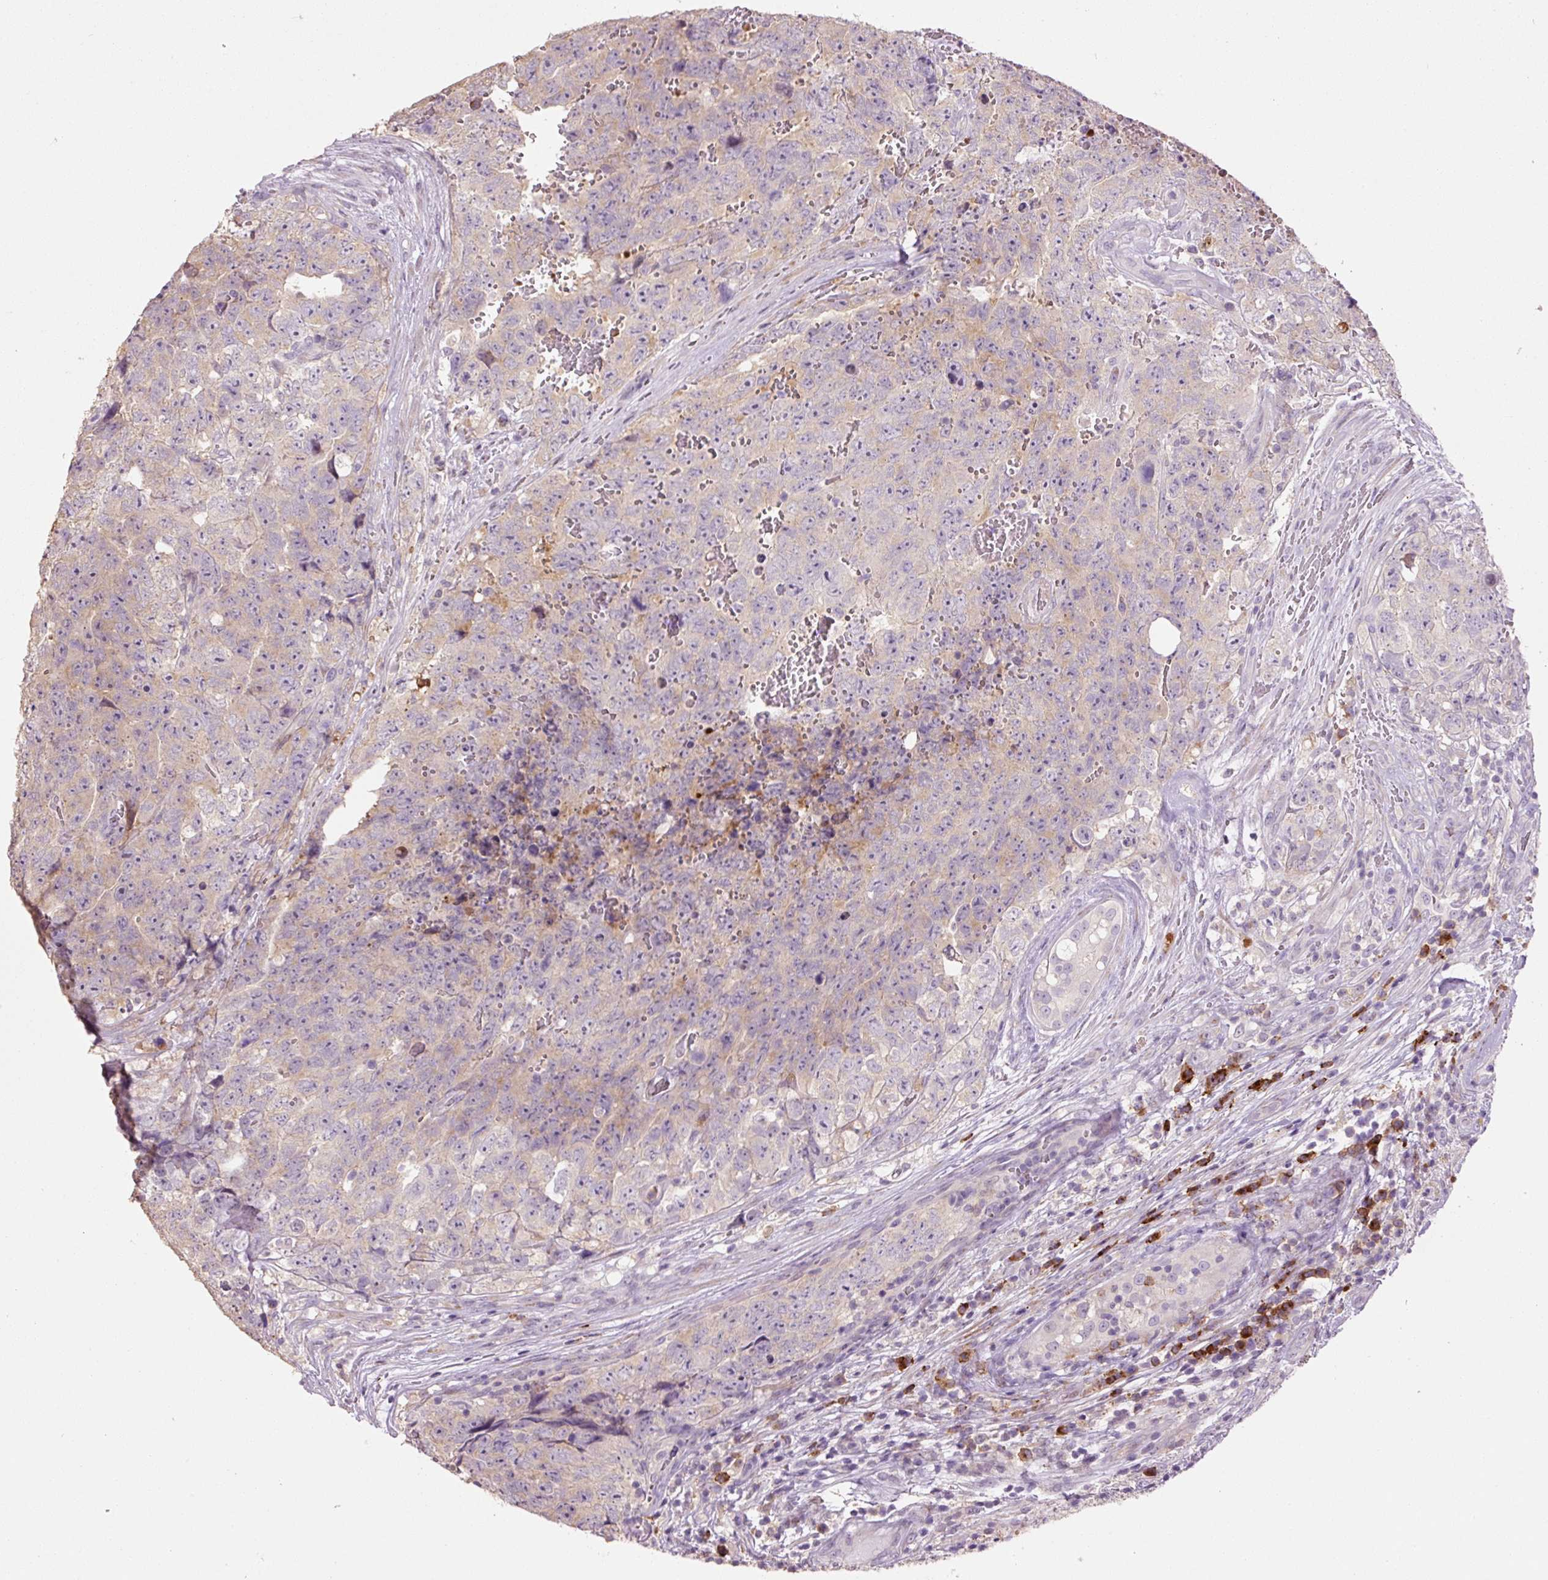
{"staining": {"intensity": "weak", "quantity": "25%-75%", "location": "cytoplasmic/membranous"}, "tissue": "testis cancer", "cell_type": "Tumor cells", "image_type": "cancer", "snomed": [{"axis": "morphology", "description": "Seminoma, NOS"}, {"axis": "morphology", "description": "Teratoma, malignant, NOS"}, {"axis": "topography", "description": "Testis"}], "caption": "Testis malignant teratoma was stained to show a protein in brown. There is low levels of weak cytoplasmic/membranous staining in about 25%-75% of tumor cells.", "gene": "HAX1", "patient": {"sex": "male", "age": 34}}